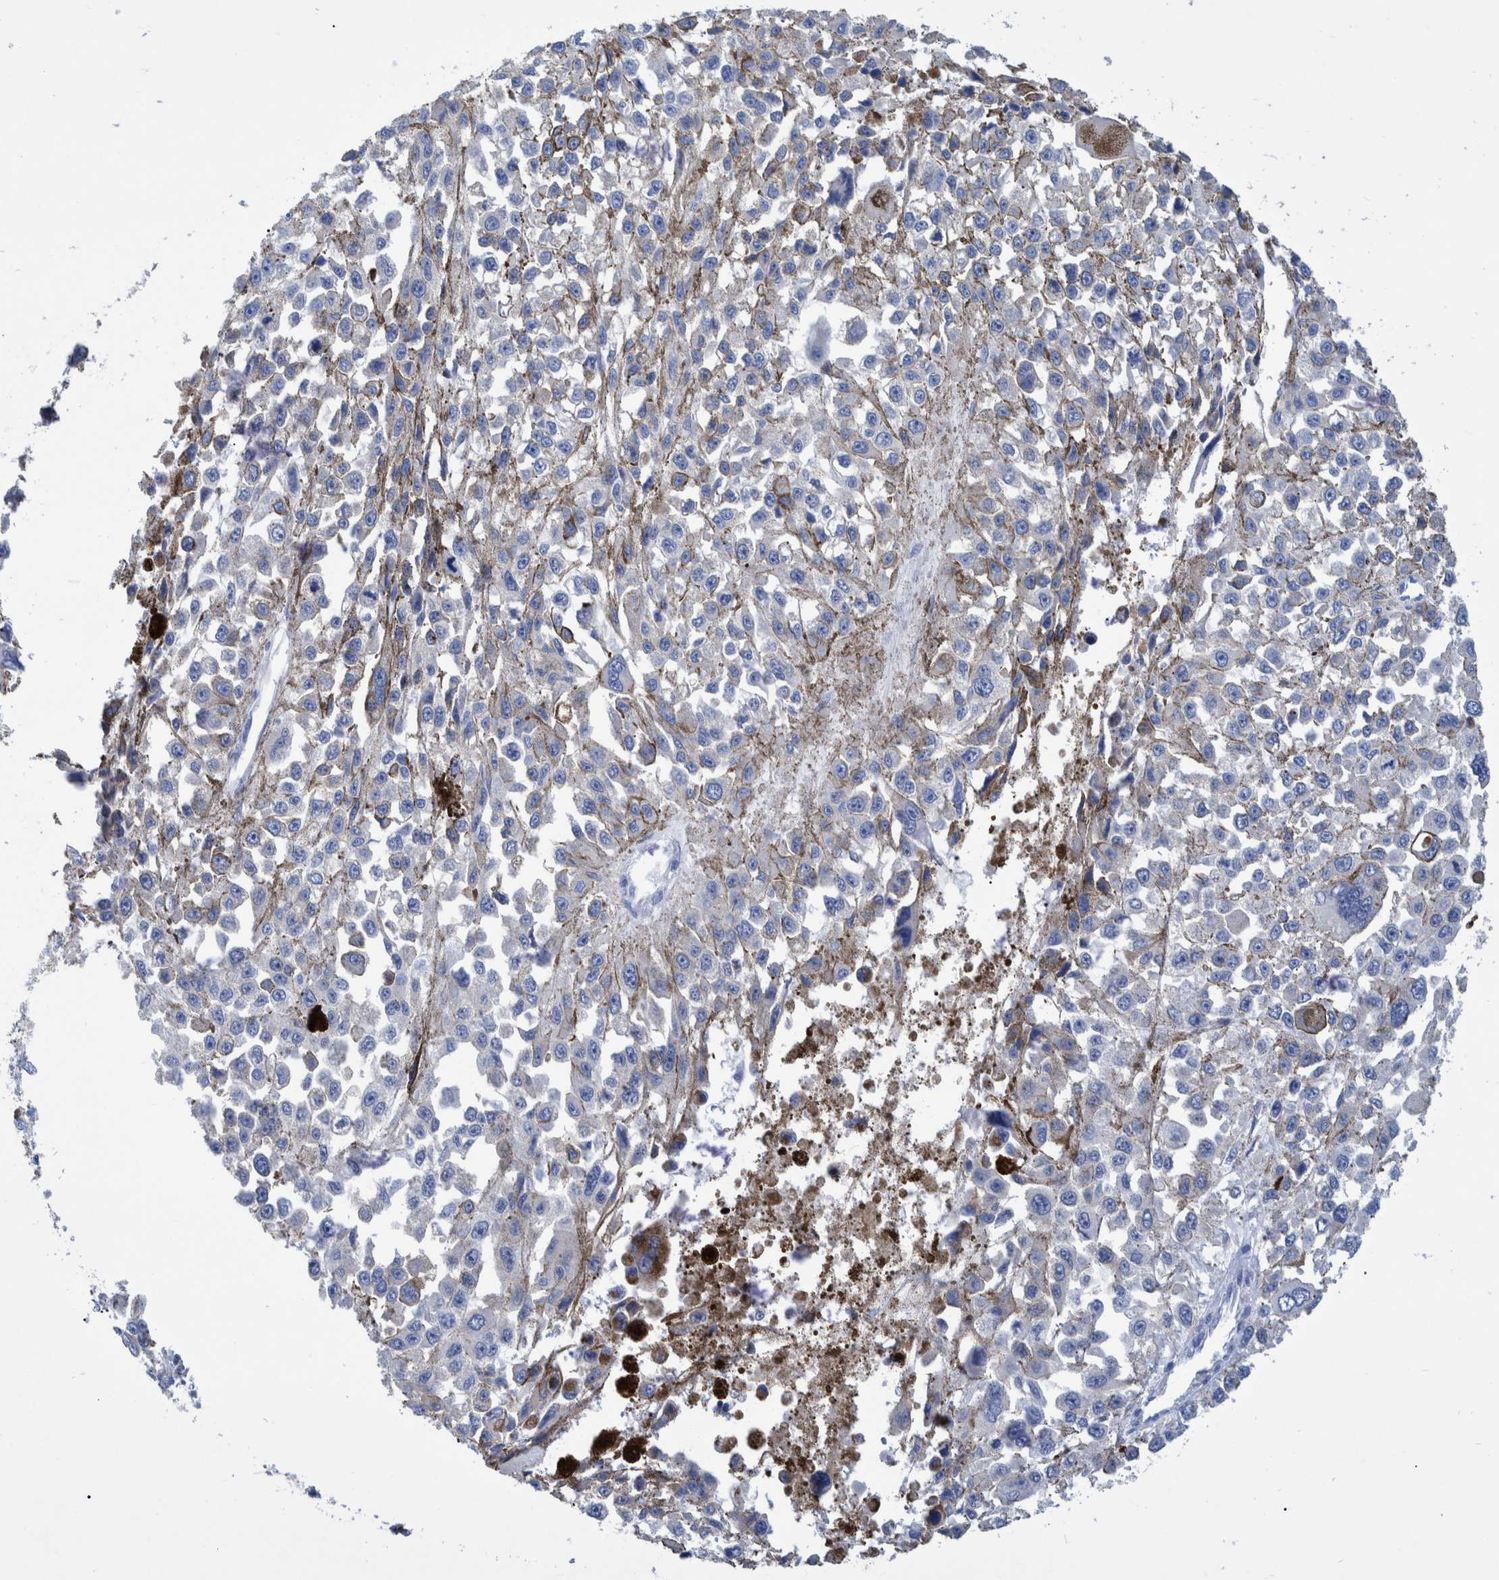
{"staining": {"intensity": "negative", "quantity": "none", "location": "none"}, "tissue": "melanoma", "cell_type": "Tumor cells", "image_type": "cancer", "snomed": [{"axis": "morphology", "description": "Malignant melanoma, Metastatic site"}, {"axis": "topography", "description": "Lymph node"}], "caption": "Malignant melanoma (metastatic site) stained for a protein using immunohistochemistry (IHC) shows no staining tumor cells.", "gene": "MKS1", "patient": {"sex": "male", "age": 59}}